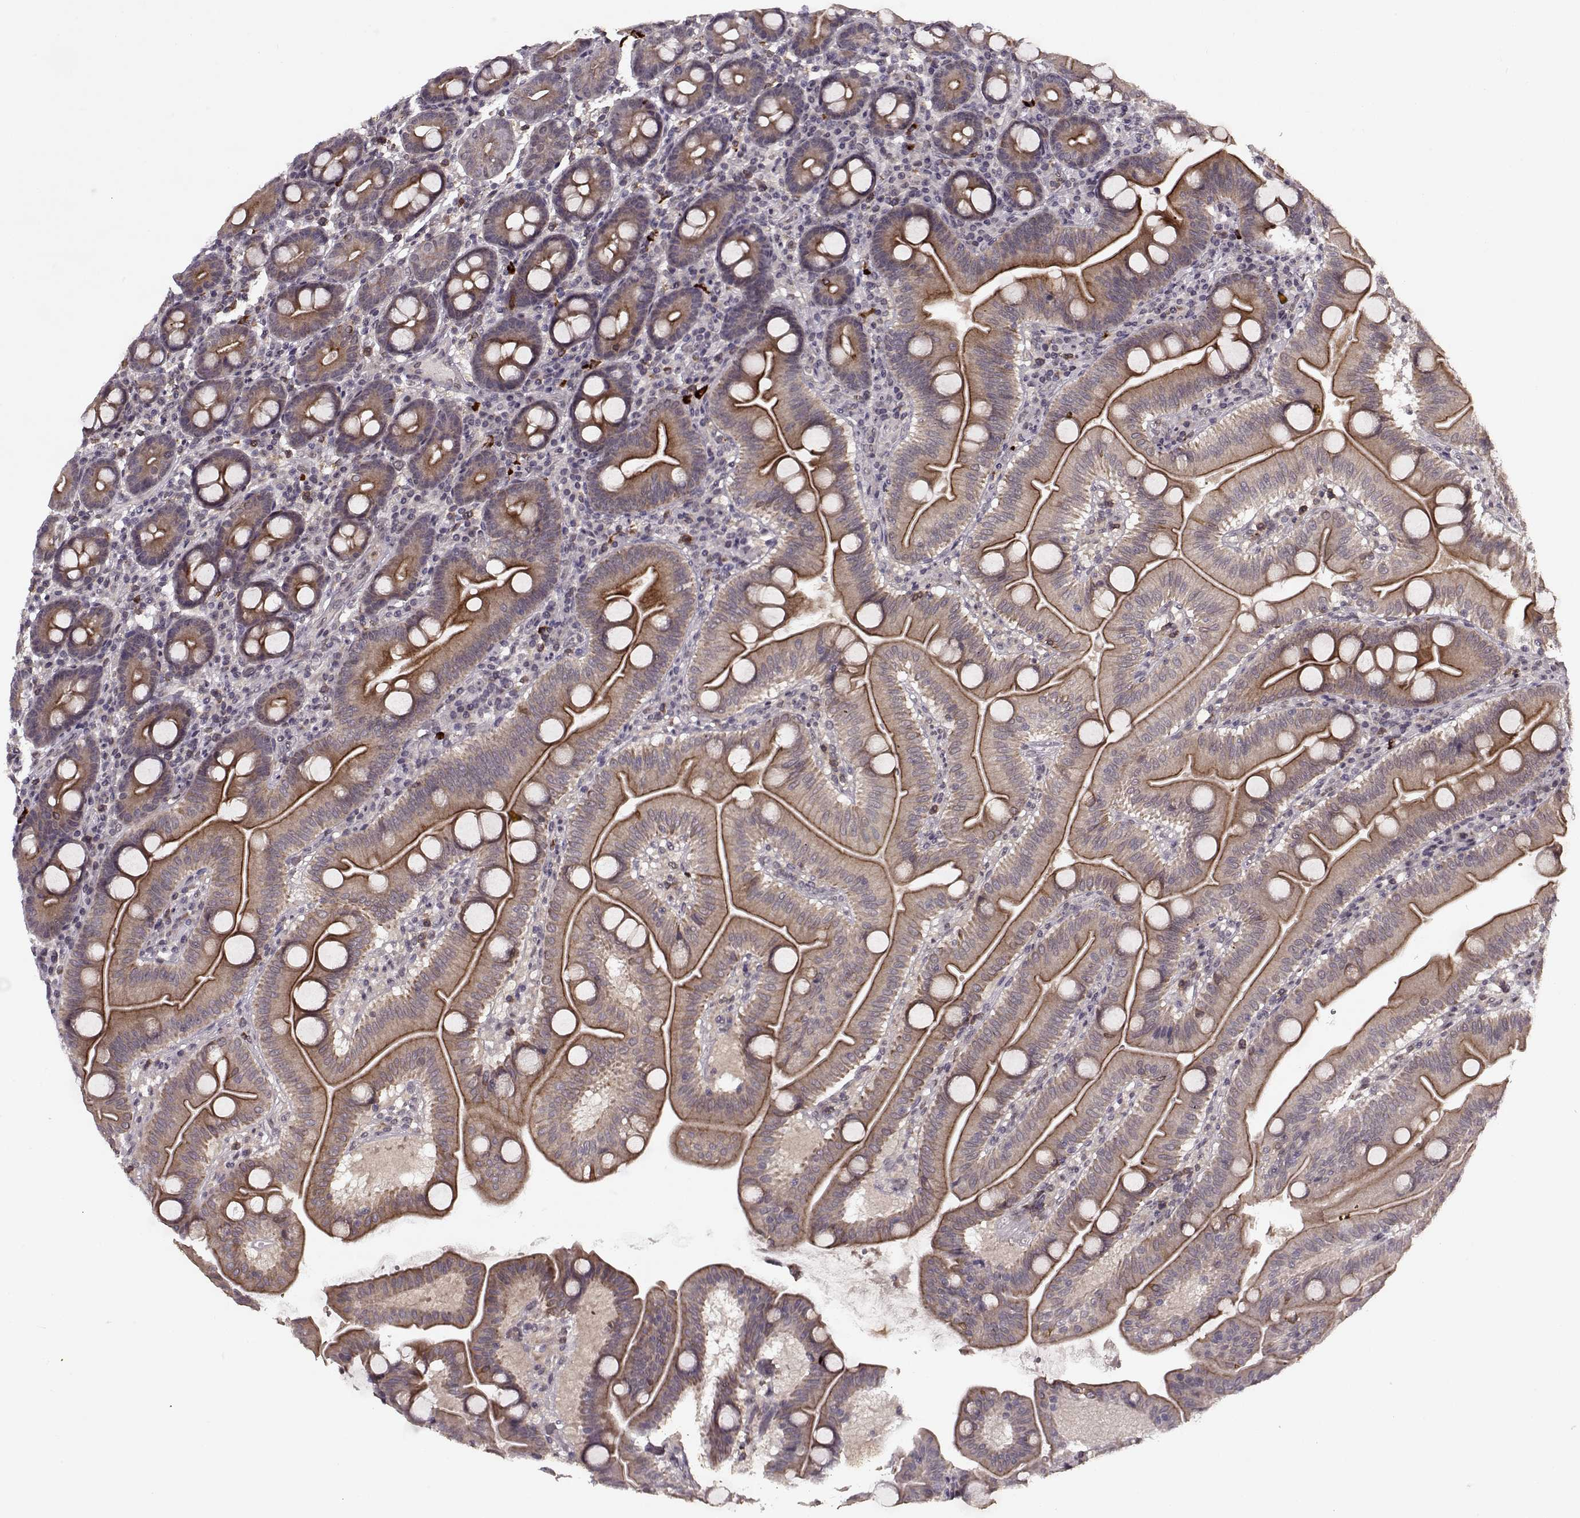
{"staining": {"intensity": "strong", "quantity": ">75%", "location": "cytoplasmic/membranous"}, "tissue": "duodenum", "cell_type": "Glandular cells", "image_type": "normal", "snomed": [{"axis": "morphology", "description": "Normal tissue, NOS"}, {"axis": "topography", "description": "Duodenum"}], "caption": "Immunohistochemistry (IHC) image of benign duodenum: human duodenum stained using IHC reveals high levels of strong protein expression localized specifically in the cytoplasmic/membranous of glandular cells, appearing as a cytoplasmic/membranous brown color.", "gene": "DENND4B", "patient": {"sex": "male", "age": 59}}